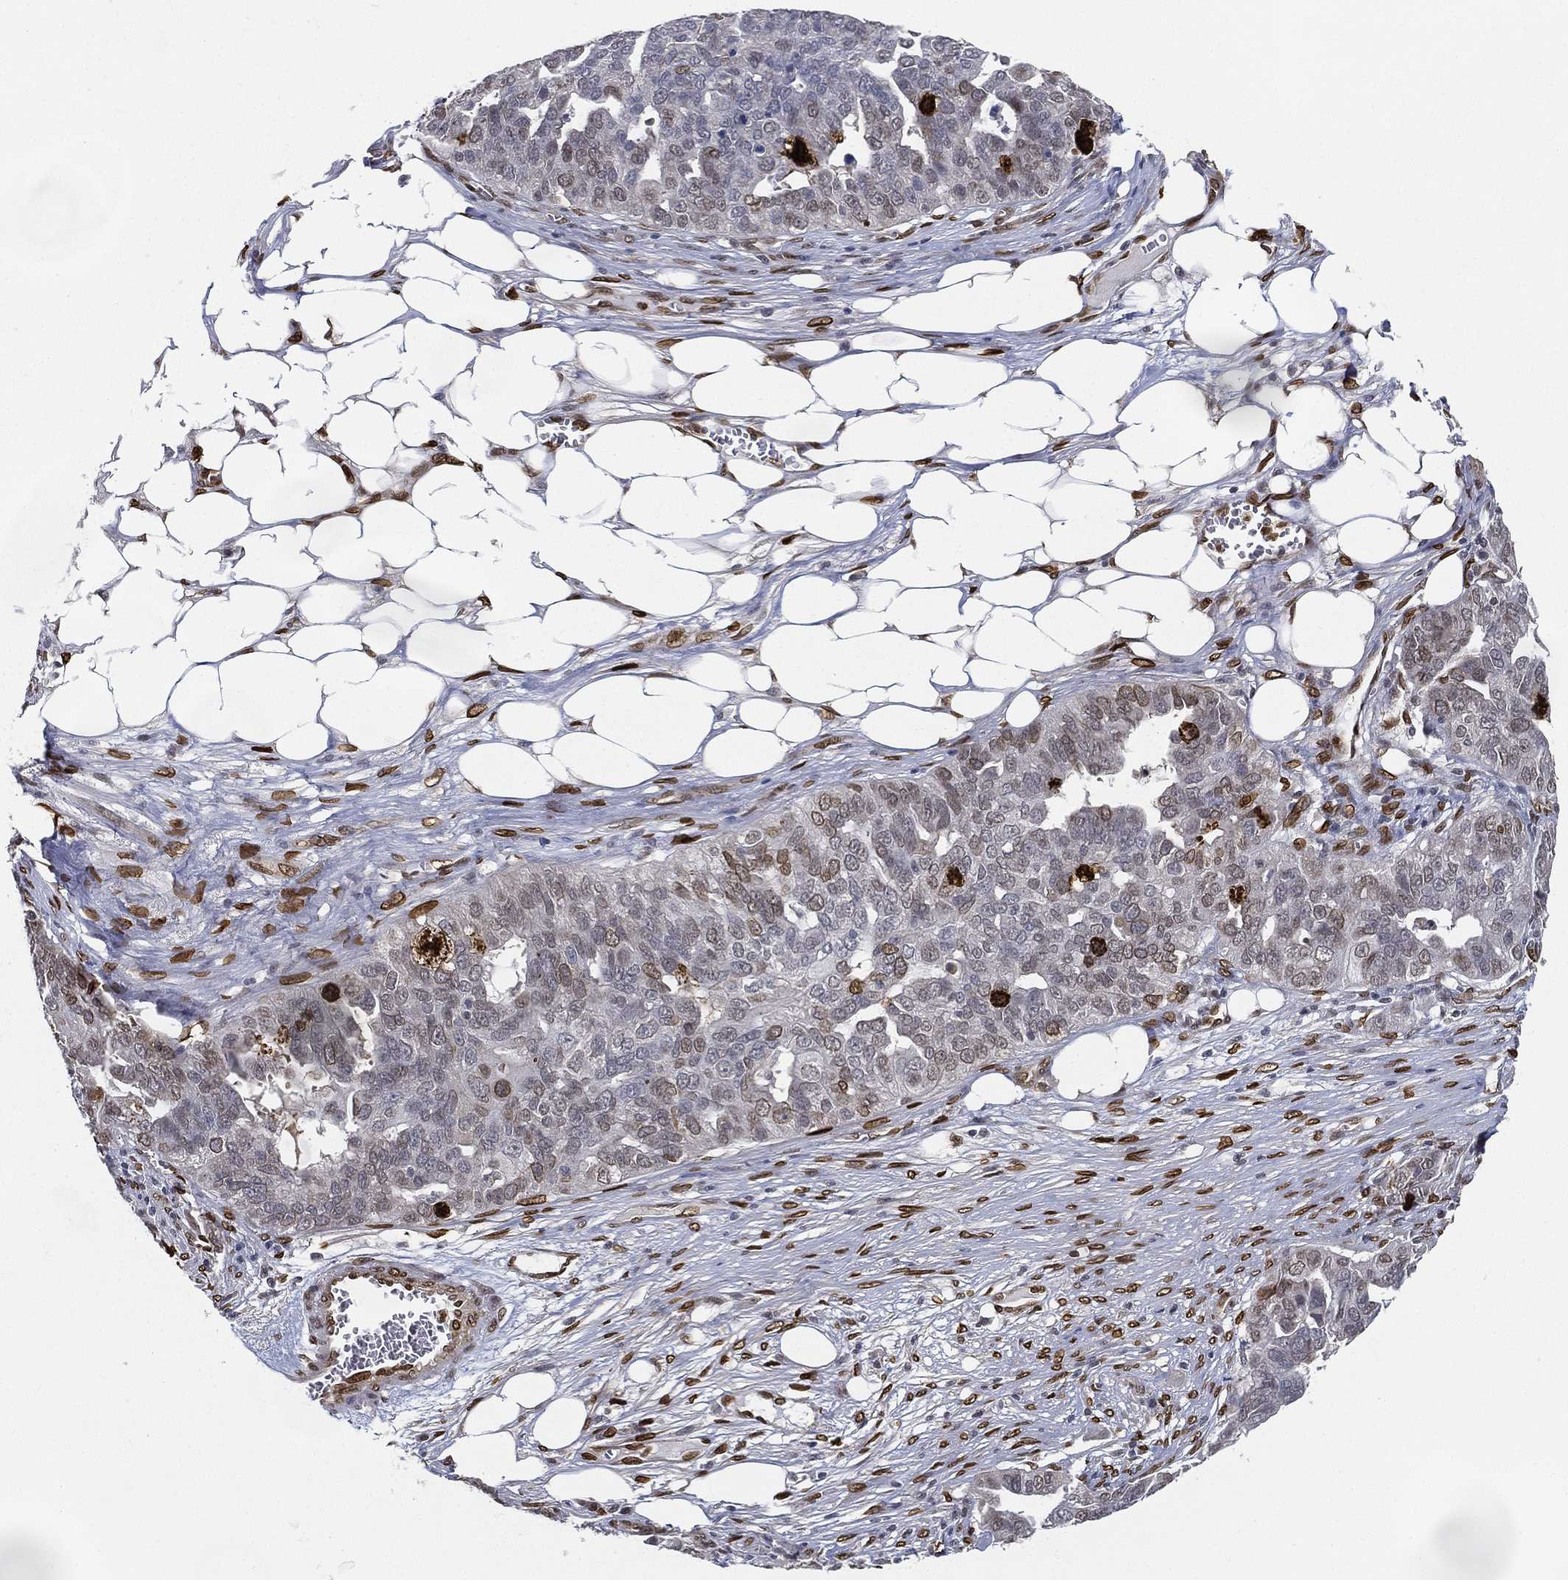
{"staining": {"intensity": "strong", "quantity": "25%-75%", "location": "nuclear"}, "tissue": "ovarian cancer", "cell_type": "Tumor cells", "image_type": "cancer", "snomed": [{"axis": "morphology", "description": "Carcinoma, endometroid"}, {"axis": "topography", "description": "Soft tissue"}, {"axis": "topography", "description": "Ovary"}], "caption": "Ovarian cancer (endometroid carcinoma) was stained to show a protein in brown. There is high levels of strong nuclear positivity in approximately 25%-75% of tumor cells.", "gene": "LMNB1", "patient": {"sex": "female", "age": 52}}